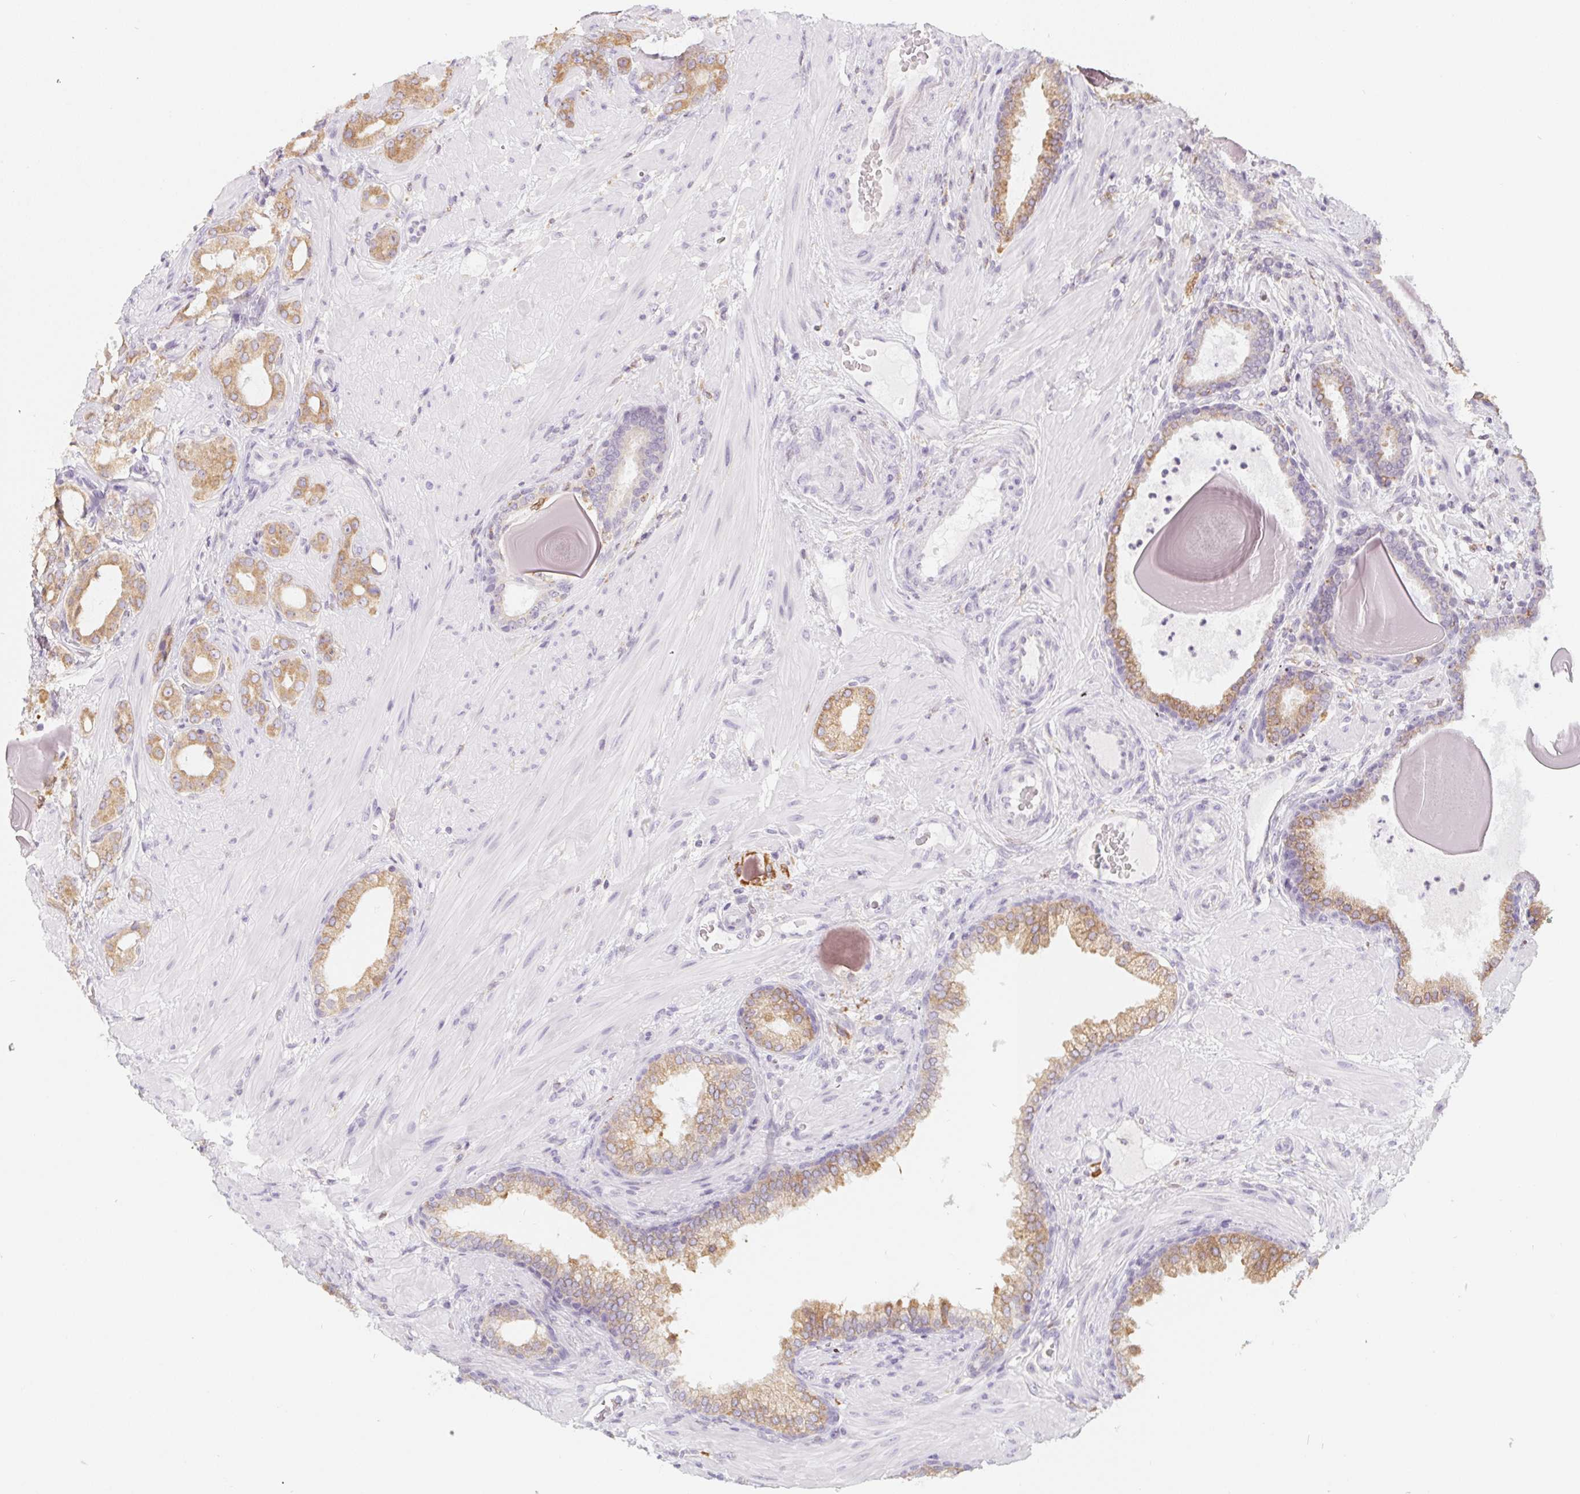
{"staining": {"intensity": "moderate", "quantity": ">75%", "location": "cytoplasmic/membranous"}, "tissue": "prostate cancer", "cell_type": "Tumor cells", "image_type": "cancer", "snomed": [{"axis": "morphology", "description": "Adenocarcinoma, Low grade"}, {"axis": "topography", "description": "Prostate"}], "caption": "This histopathology image demonstrates immunohistochemistry staining of human adenocarcinoma (low-grade) (prostate), with medium moderate cytoplasmic/membranous staining in approximately >75% of tumor cells.", "gene": "SOAT1", "patient": {"sex": "male", "age": 57}}